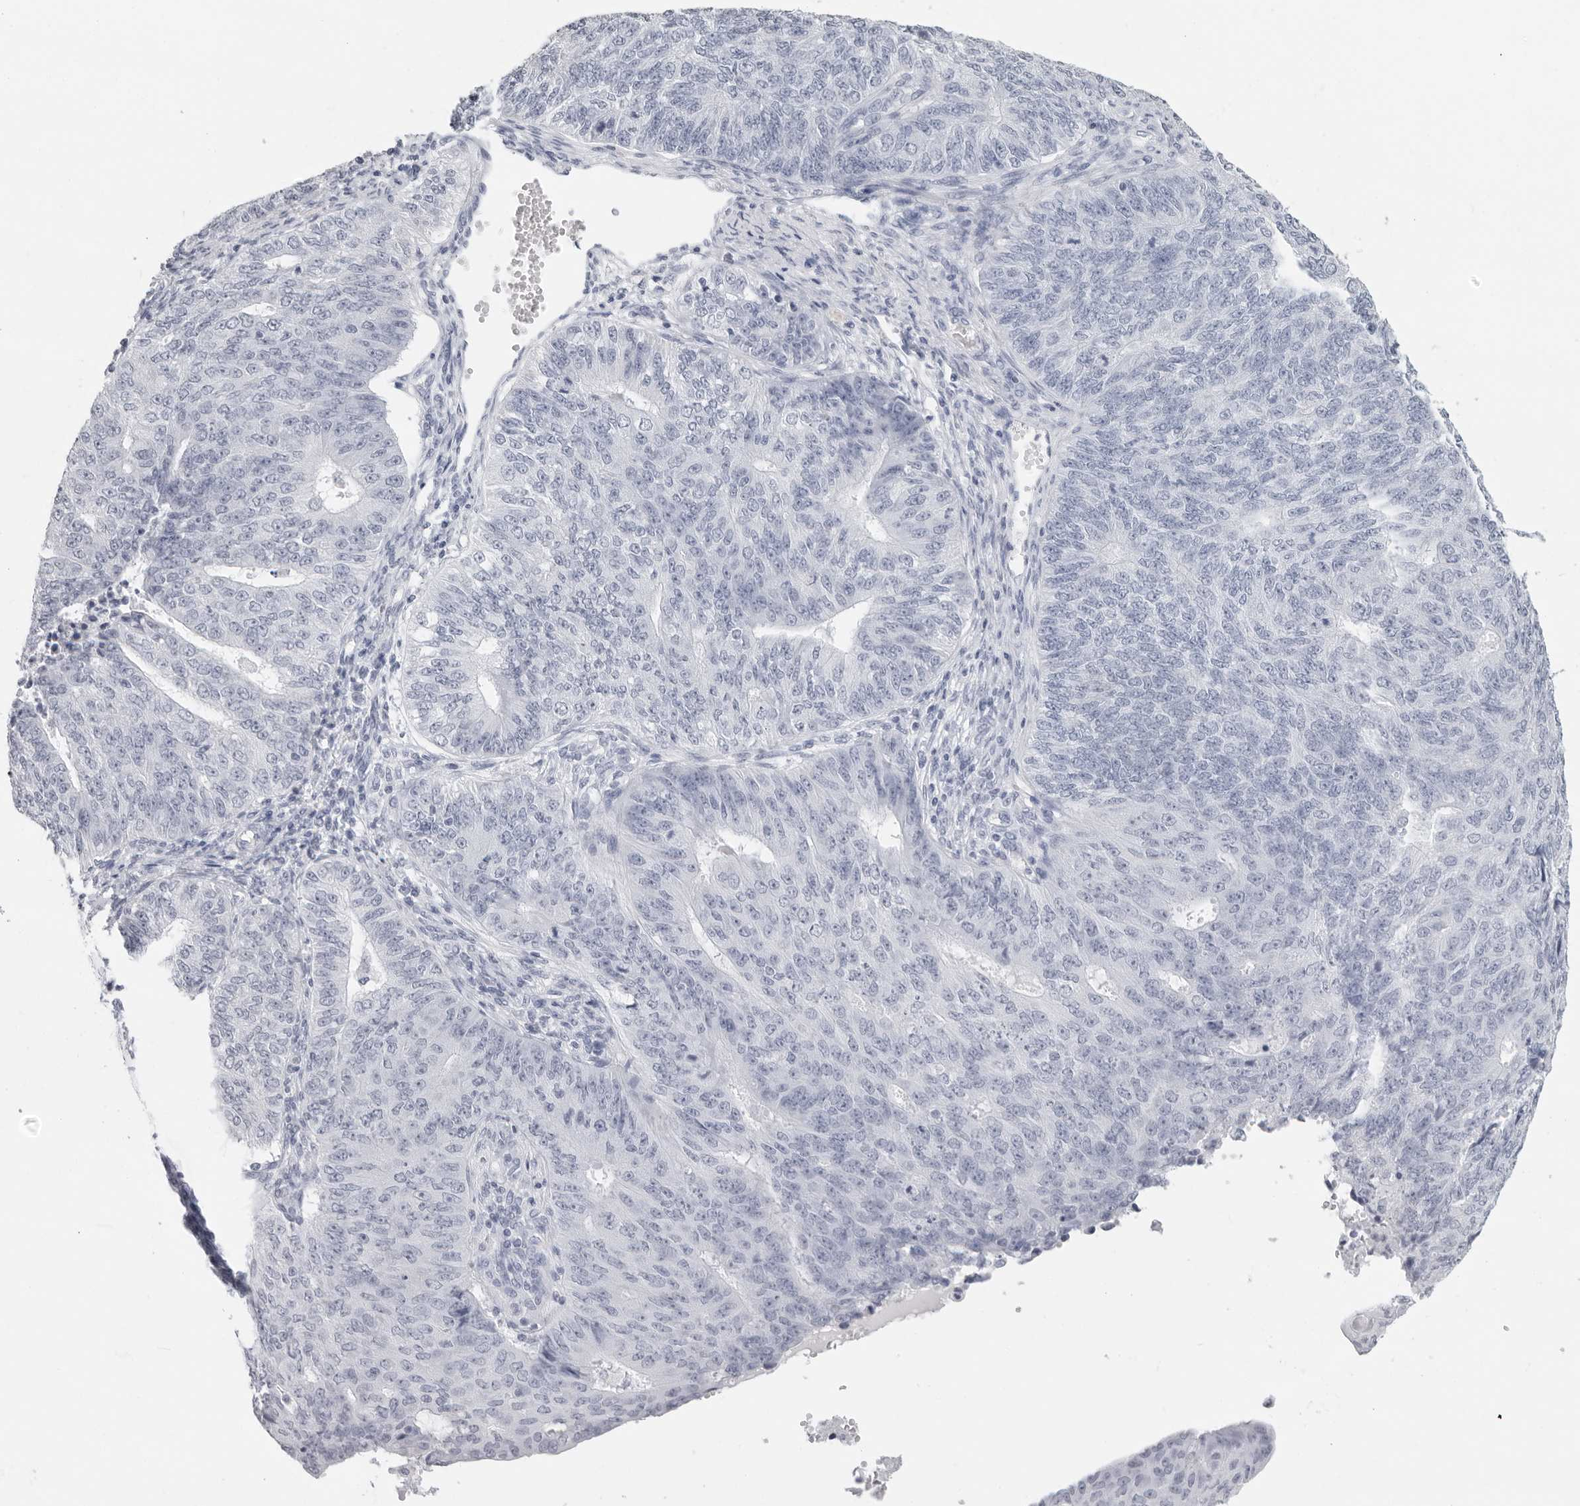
{"staining": {"intensity": "negative", "quantity": "none", "location": "none"}, "tissue": "endometrial cancer", "cell_type": "Tumor cells", "image_type": "cancer", "snomed": [{"axis": "morphology", "description": "Adenocarcinoma, NOS"}, {"axis": "topography", "description": "Endometrium"}], "caption": "This is an immunohistochemistry (IHC) image of human endometrial adenocarcinoma. There is no staining in tumor cells.", "gene": "AGMAT", "patient": {"sex": "female", "age": 32}}